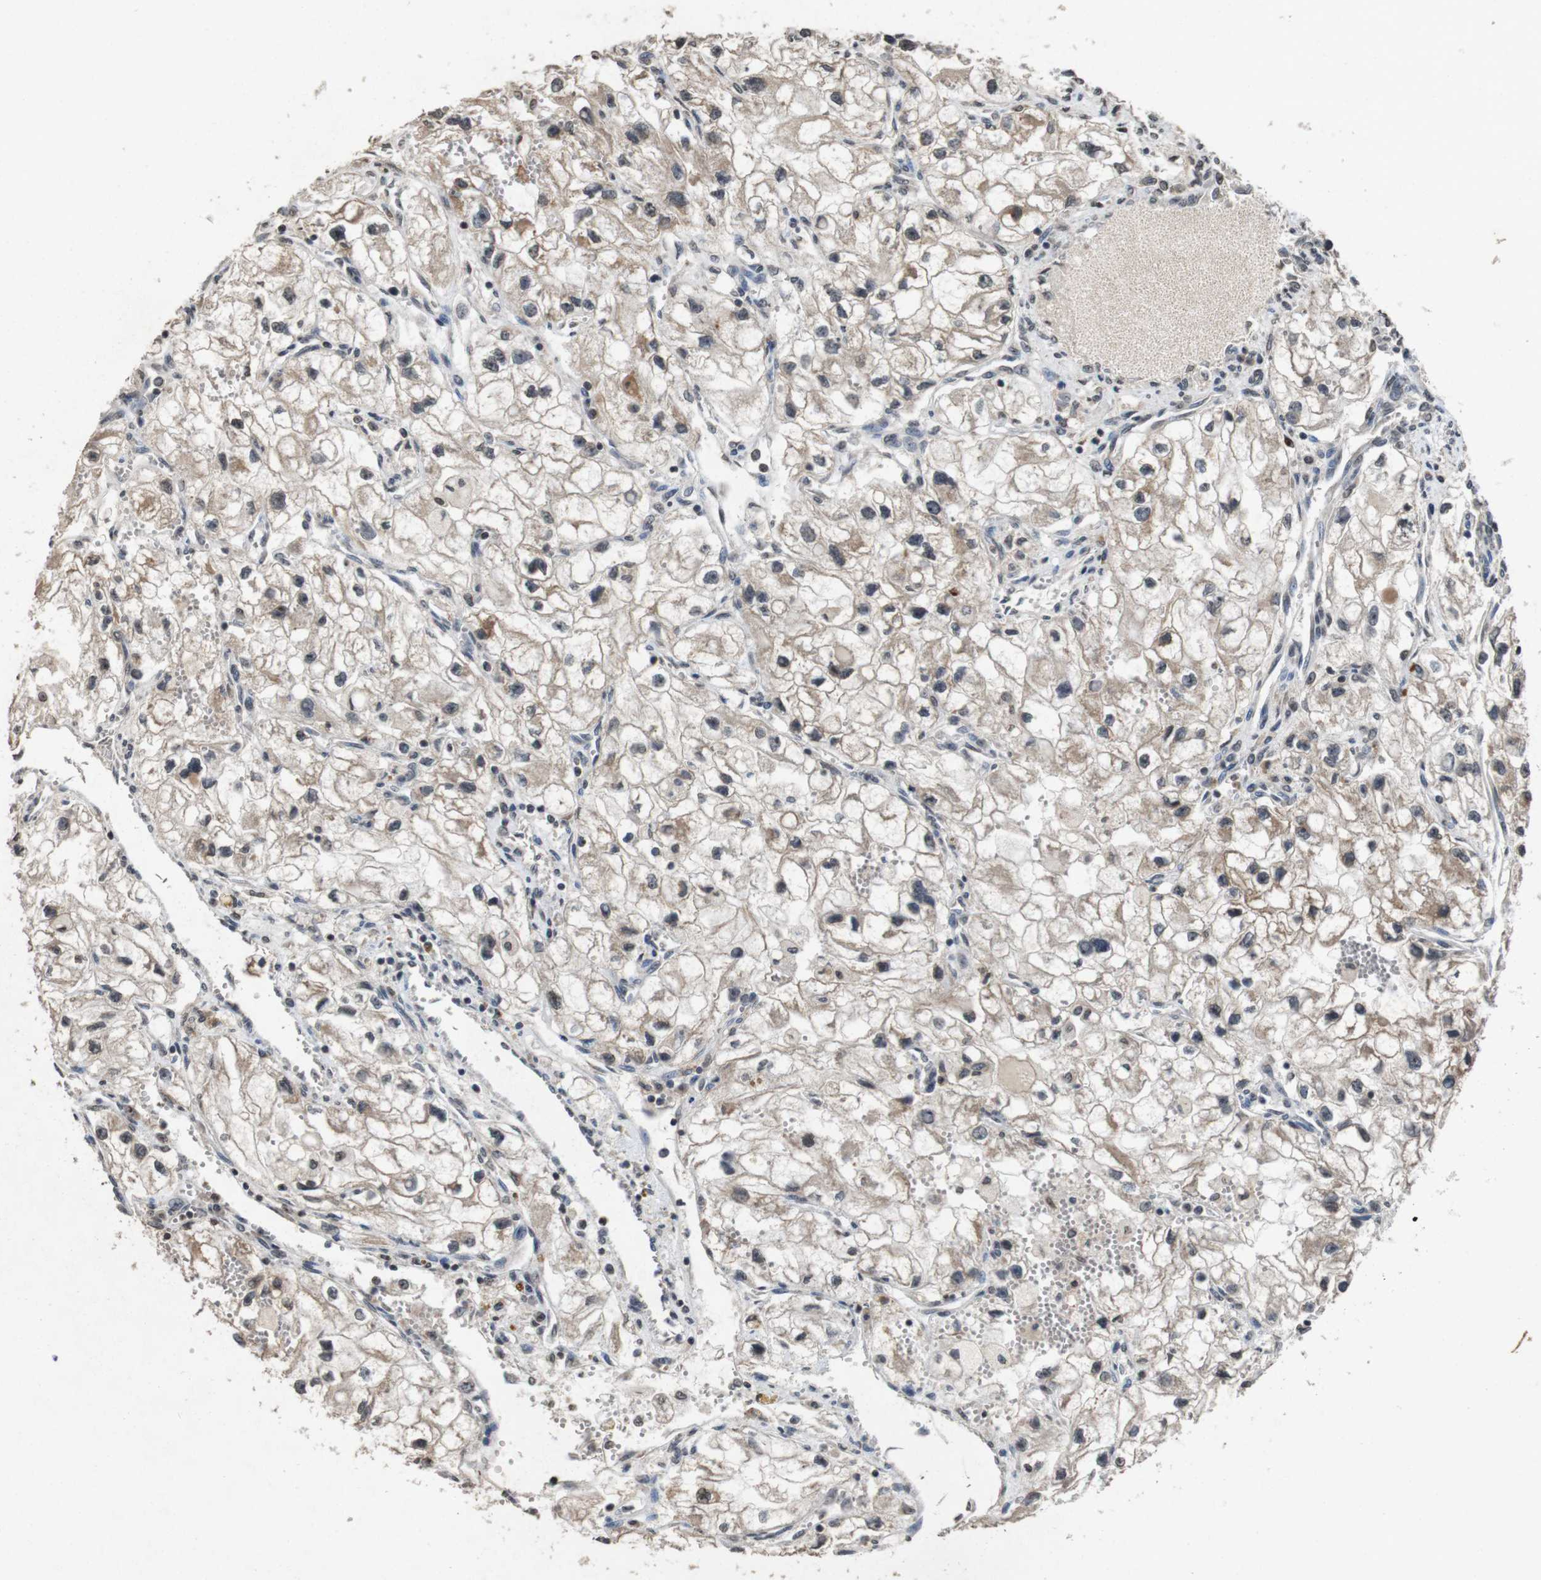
{"staining": {"intensity": "weak", "quantity": ">75%", "location": "cytoplasmic/membranous"}, "tissue": "renal cancer", "cell_type": "Tumor cells", "image_type": "cancer", "snomed": [{"axis": "morphology", "description": "Adenocarcinoma, NOS"}, {"axis": "topography", "description": "Kidney"}], "caption": "High-magnification brightfield microscopy of renal cancer stained with DAB (3,3'-diaminobenzidine) (brown) and counterstained with hematoxylin (blue). tumor cells exhibit weak cytoplasmic/membranous expression is seen in approximately>75% of cells.", "gene": "SORL1", "patient": {"sex": "female", "age": 70}}